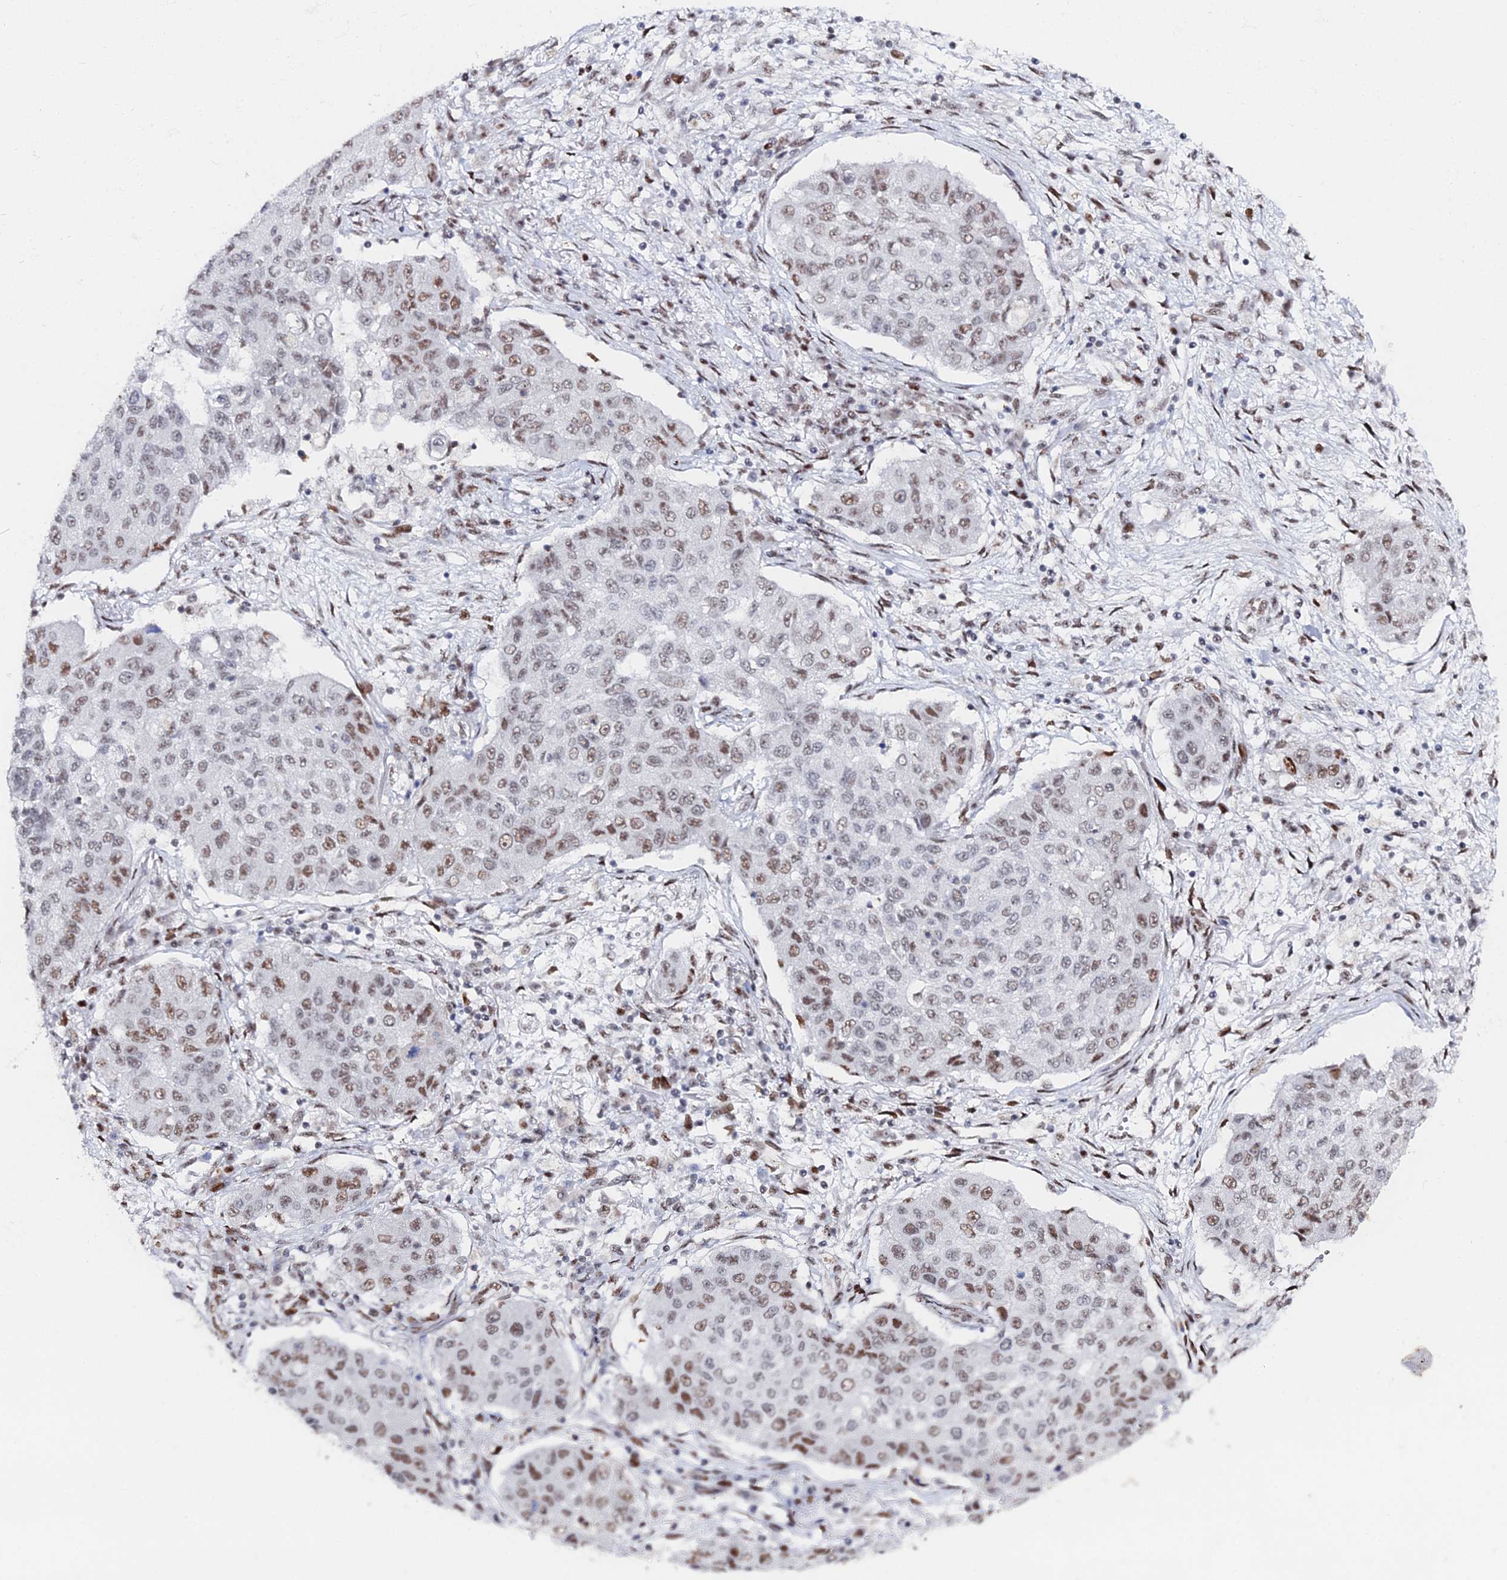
{"staining": {"intensity": "moderate", "quantity": "25%-75%", "location": "nuclear"}, "tissue": "lung cancer", "cell_type": "Tumor cells", "image_type": "cancer", "snomed": [{"axis": "morphology", "description": "Squamous cell carcinoma, NOS"}, {"axis": "topography", "description": "Lung"}], "caption": "This histopathology image exhibits lung cancer (squamous cell carcinoma) stained with immunohistochemistry to label a protein in brown. The nuclear of tumor cells show moderate positivity for the protein. Nuclei are counter-stained blue.", "gene": "GSC2", "patient": {"sex": "male", "age": 74}}